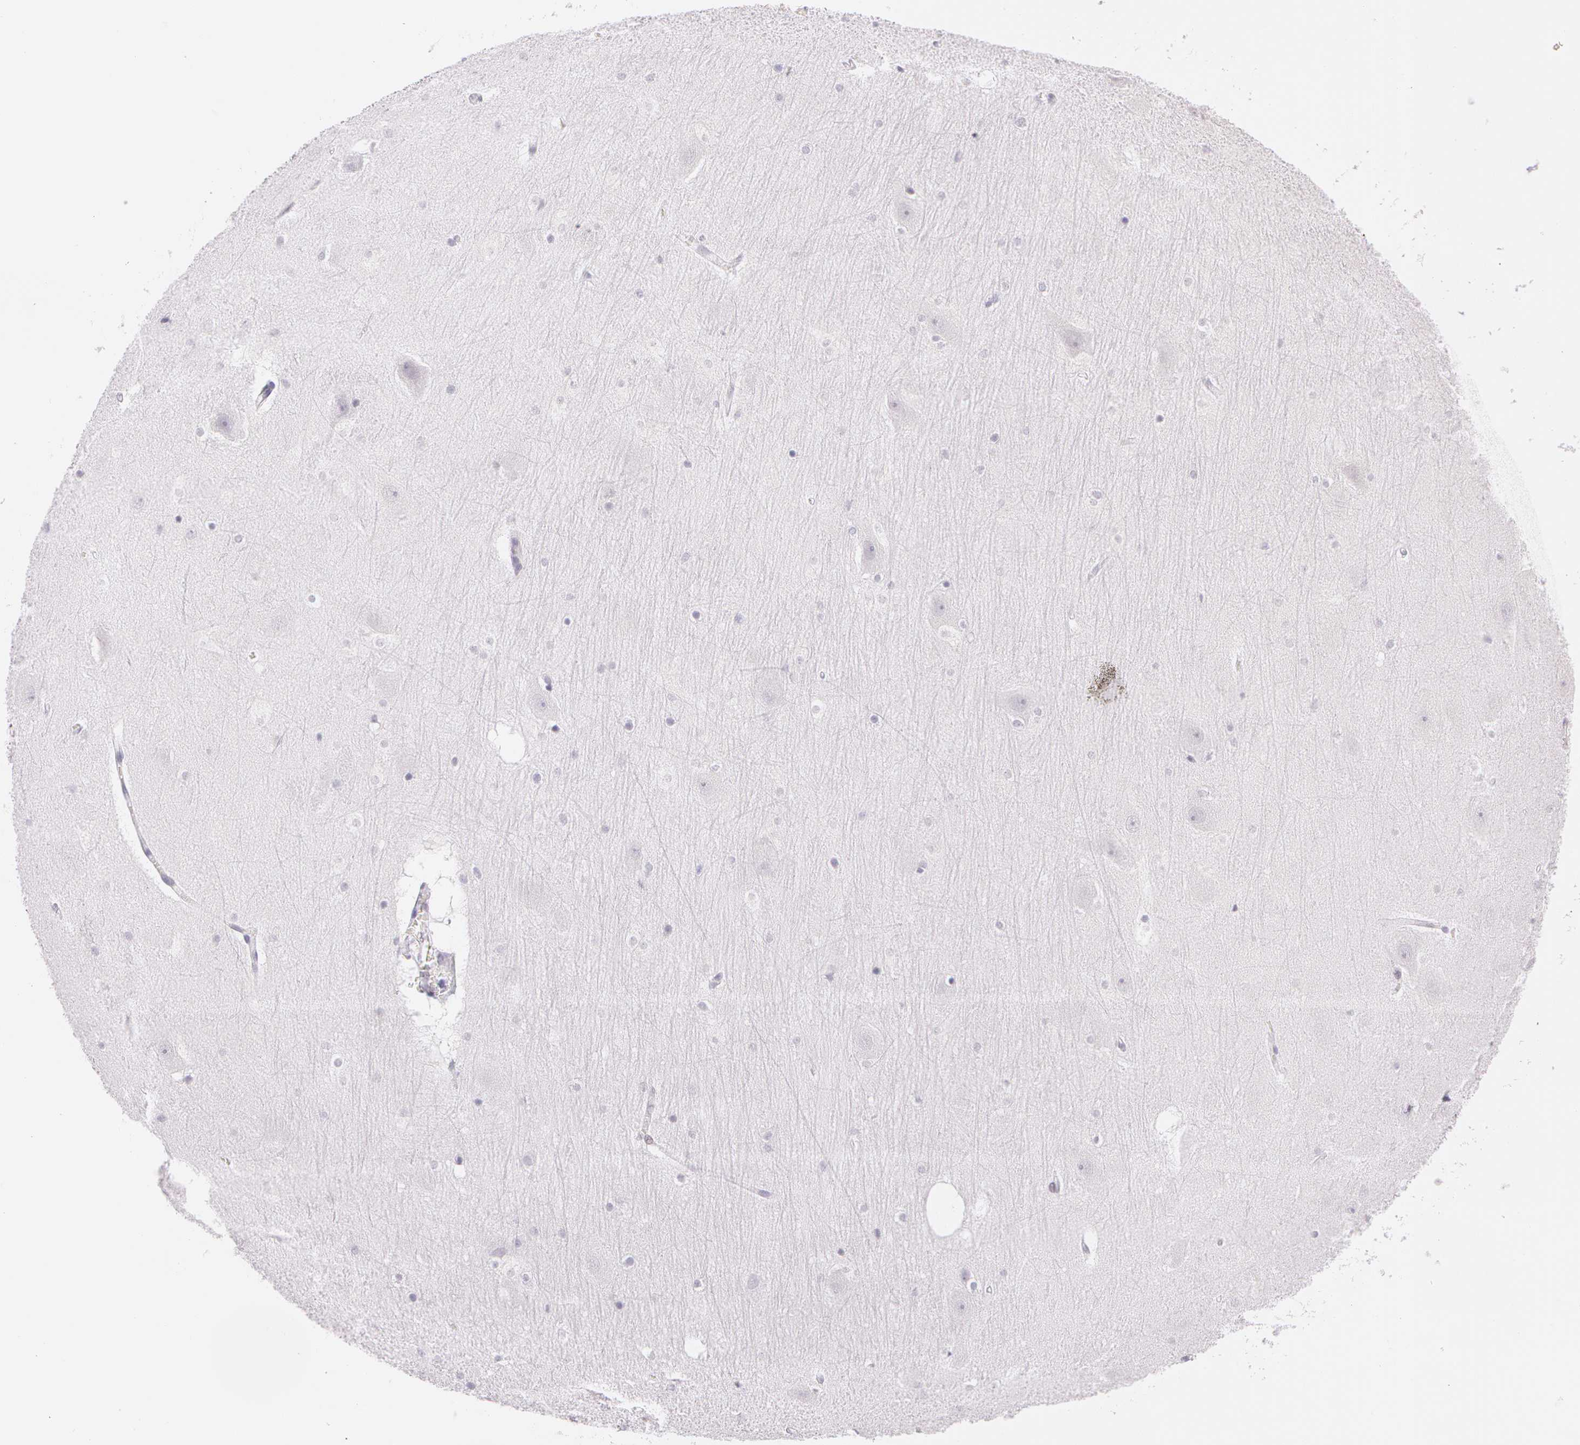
{"staining": {"intensity": "negative", "quantity": "none", "location": "none"}, "tissue": "hippocampus", "cell_type": "Glial cells", "image_type": "normal", "snomed": [{"axis": "morphology", "description": "Normal tissue, NOS"}, {"axis": "topography", "description": "Hippocampus"}], "caption": "This is an immunohistochemistry image of benign hippocampus. There is no staining in glial cells.", "gene": "OTC", "patient": {"sex": "male", "age": 45}}